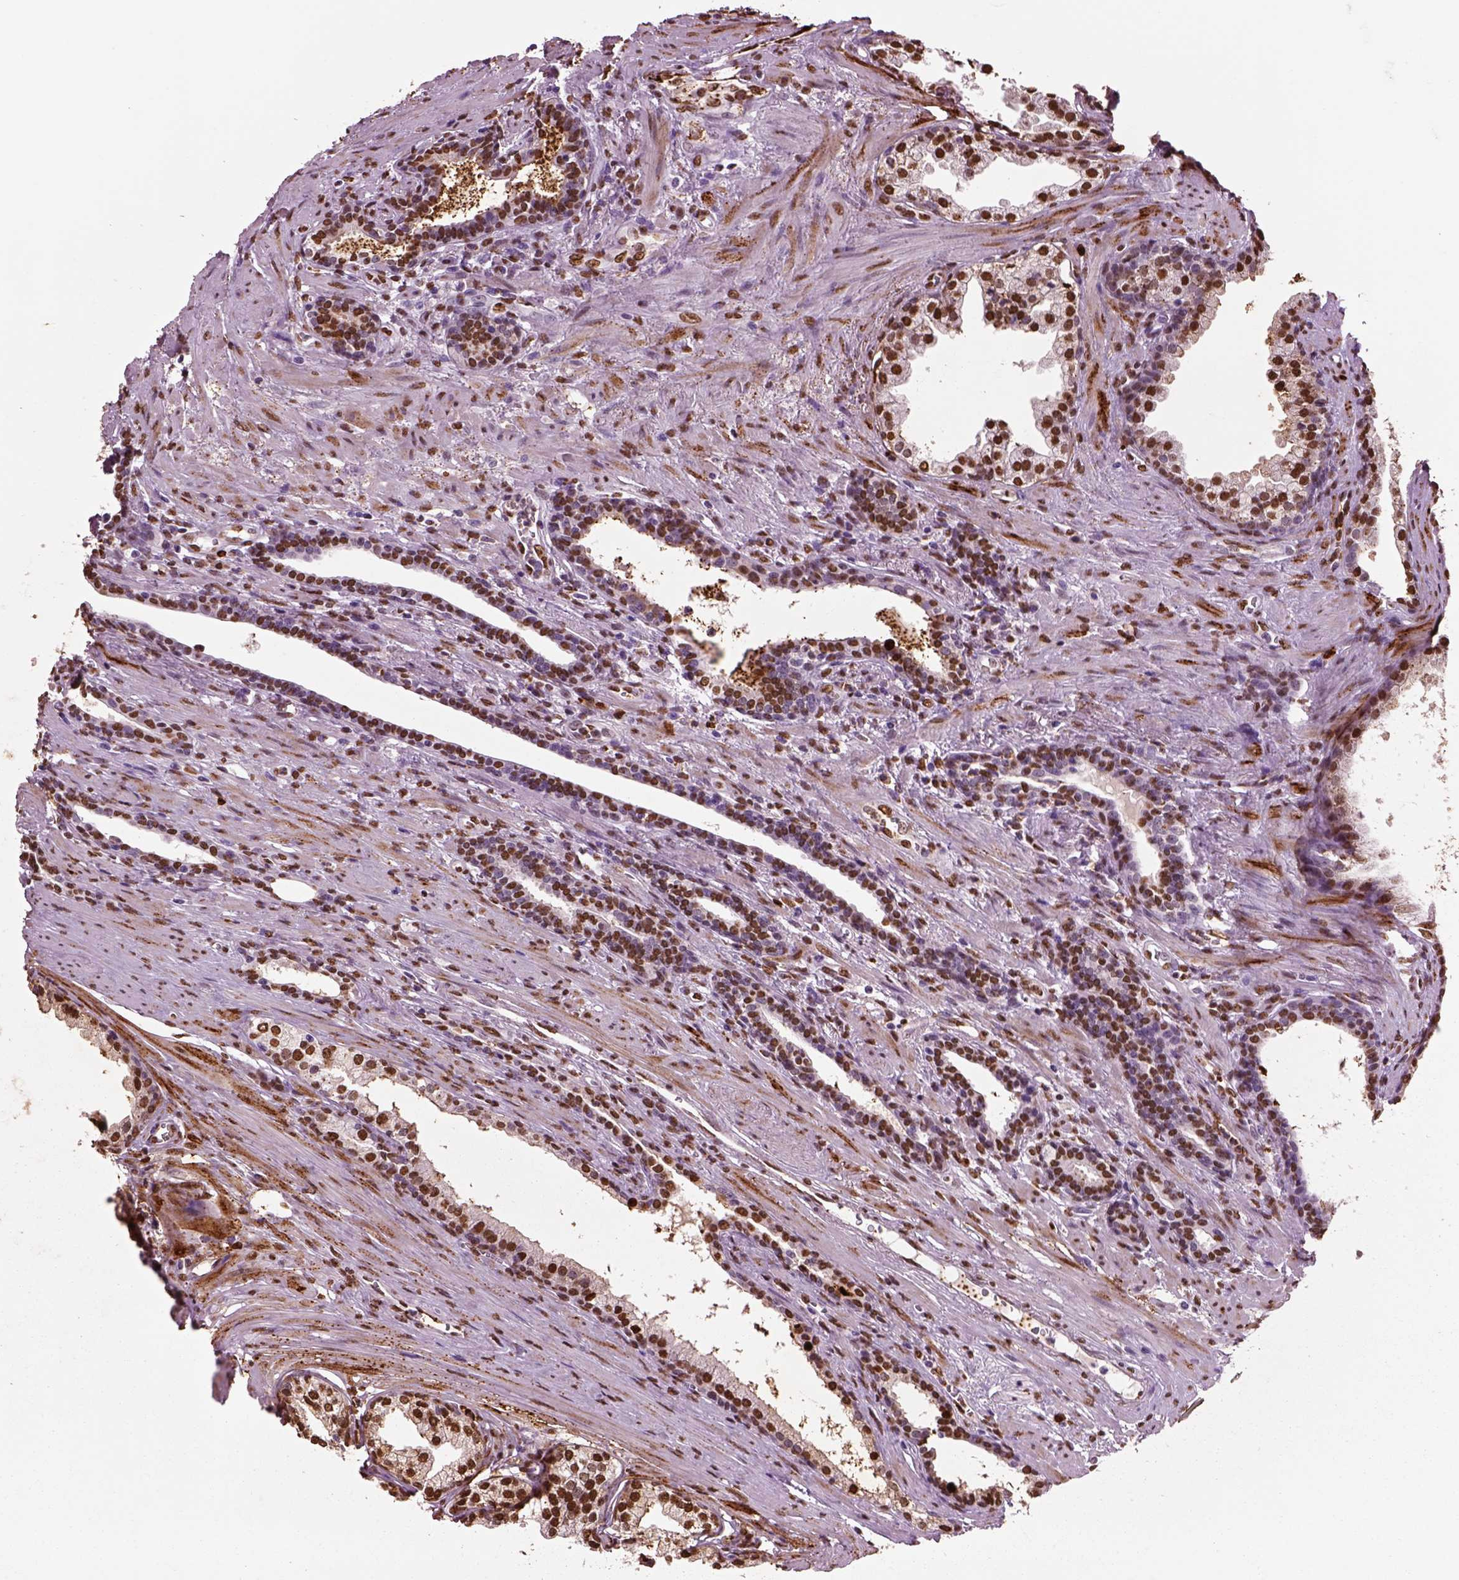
{"staining": {"intensity": "strong", "quantity": ">75%", "location": "nuclear"}, "tissue": "prostate cancer", "cell_type": "Tumor cells", "image_type": "cancer", "snomed": [{"axis": "morphology", "description": "Adenocarcinoma, NOS"}, {"axis": "topography", "description": "Prostate"}], "caption": "This image displays immunohistochemistry staining of human prostate cancer (adenocarcinoma), with high strong nuclear staining in approximately >75% of tumor cells.", "gene": "DDX3X", "patient": {"sex": "male", "age": 66}}